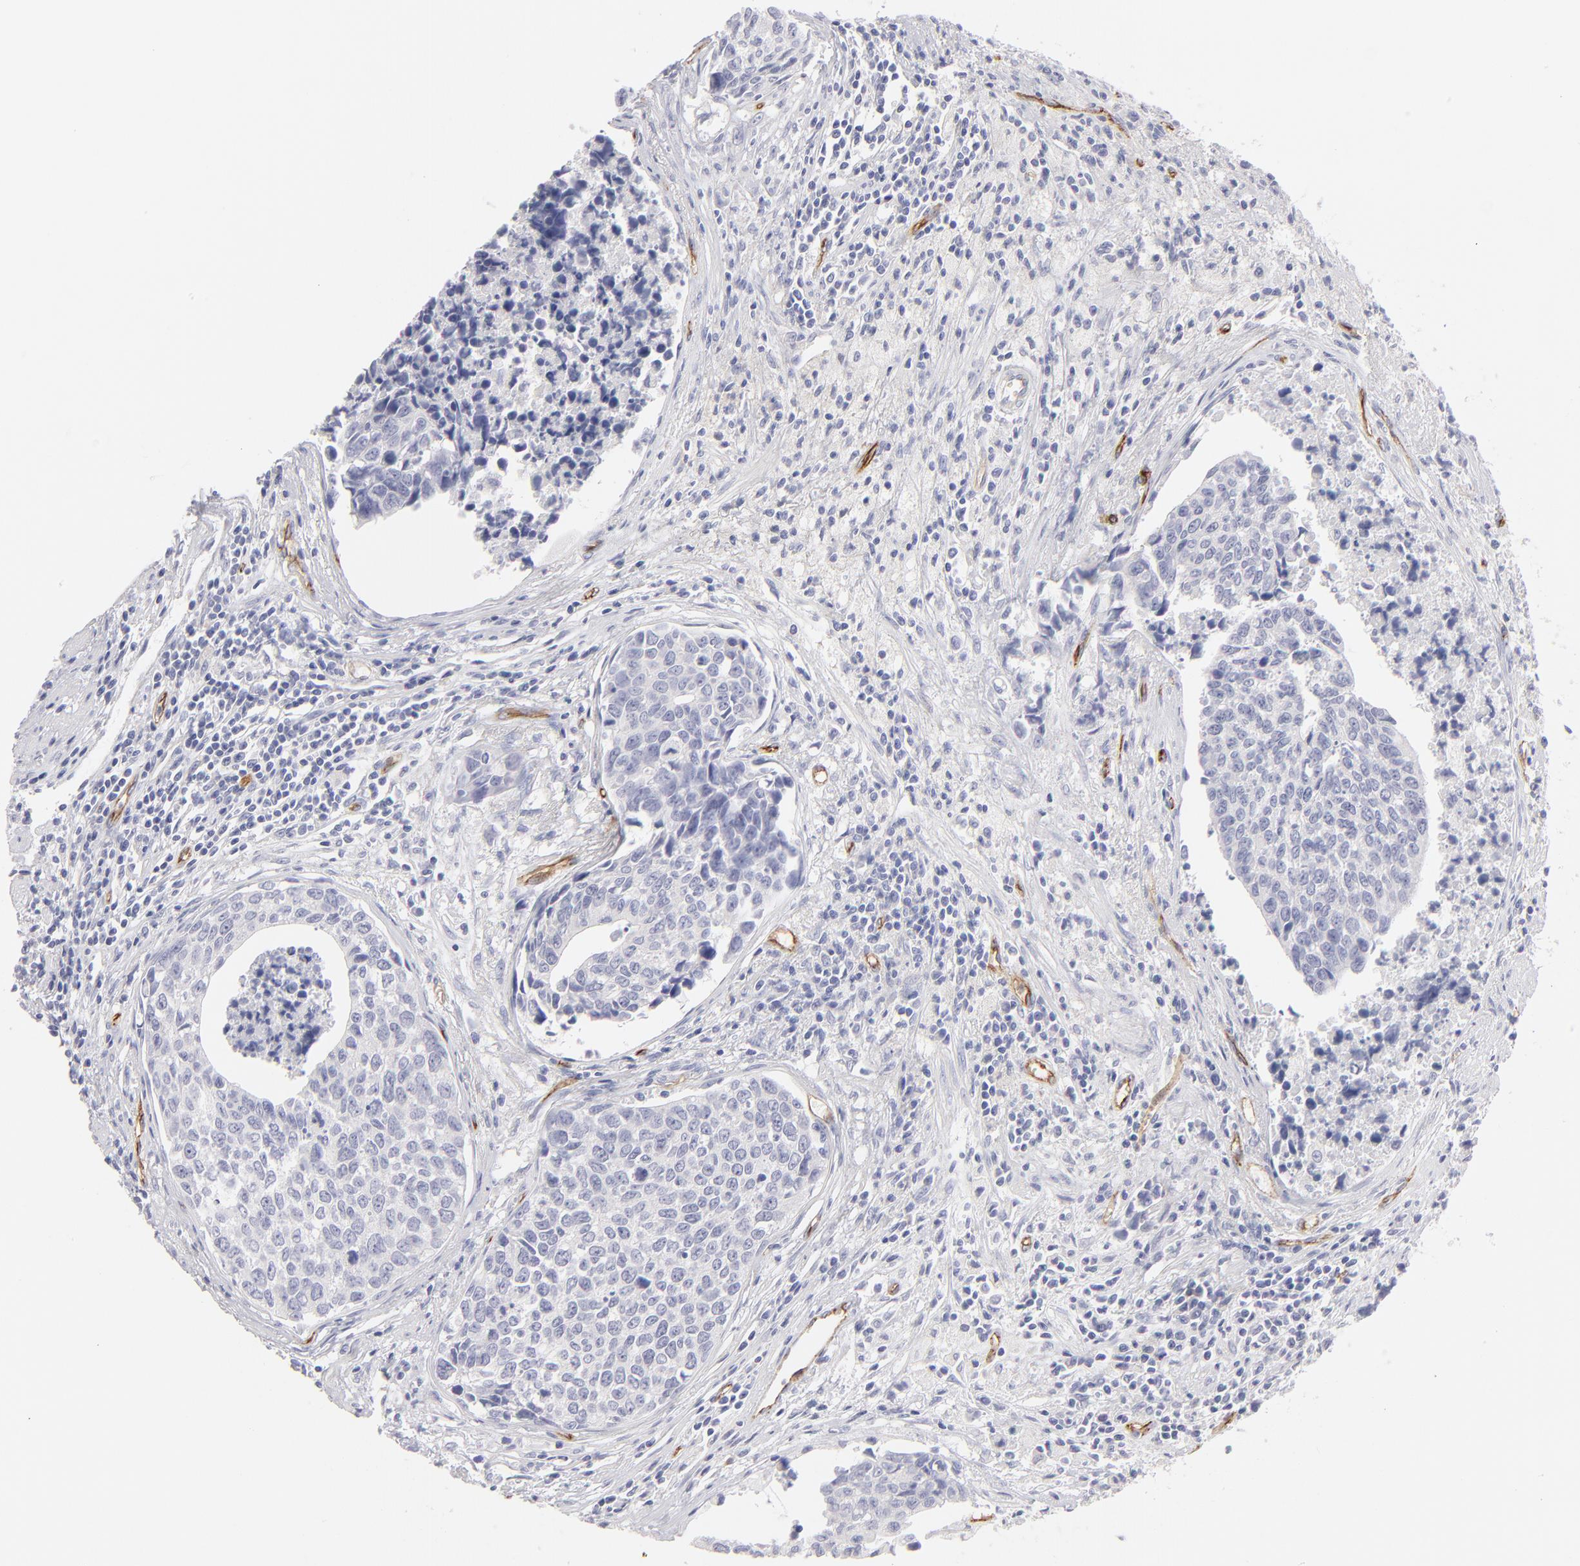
{"staining": {"intensity": "negative", "quantity": "none", "location": "none"}, "tissue": "urothelial cancer", "cell_type": "Tumor cells", "image_type": "cancer", "snomed": [{"axis": "morphology", "description": "Urothelial carcinoma, High grade"}, {"axis": "topography", "description": "Urinary bladder"}], "caption": "Tumor cells are negative for brown protein staining in urothelial cancer.", "gene": "PLVAP", "patient": {"sex": "male", "age": 81}}